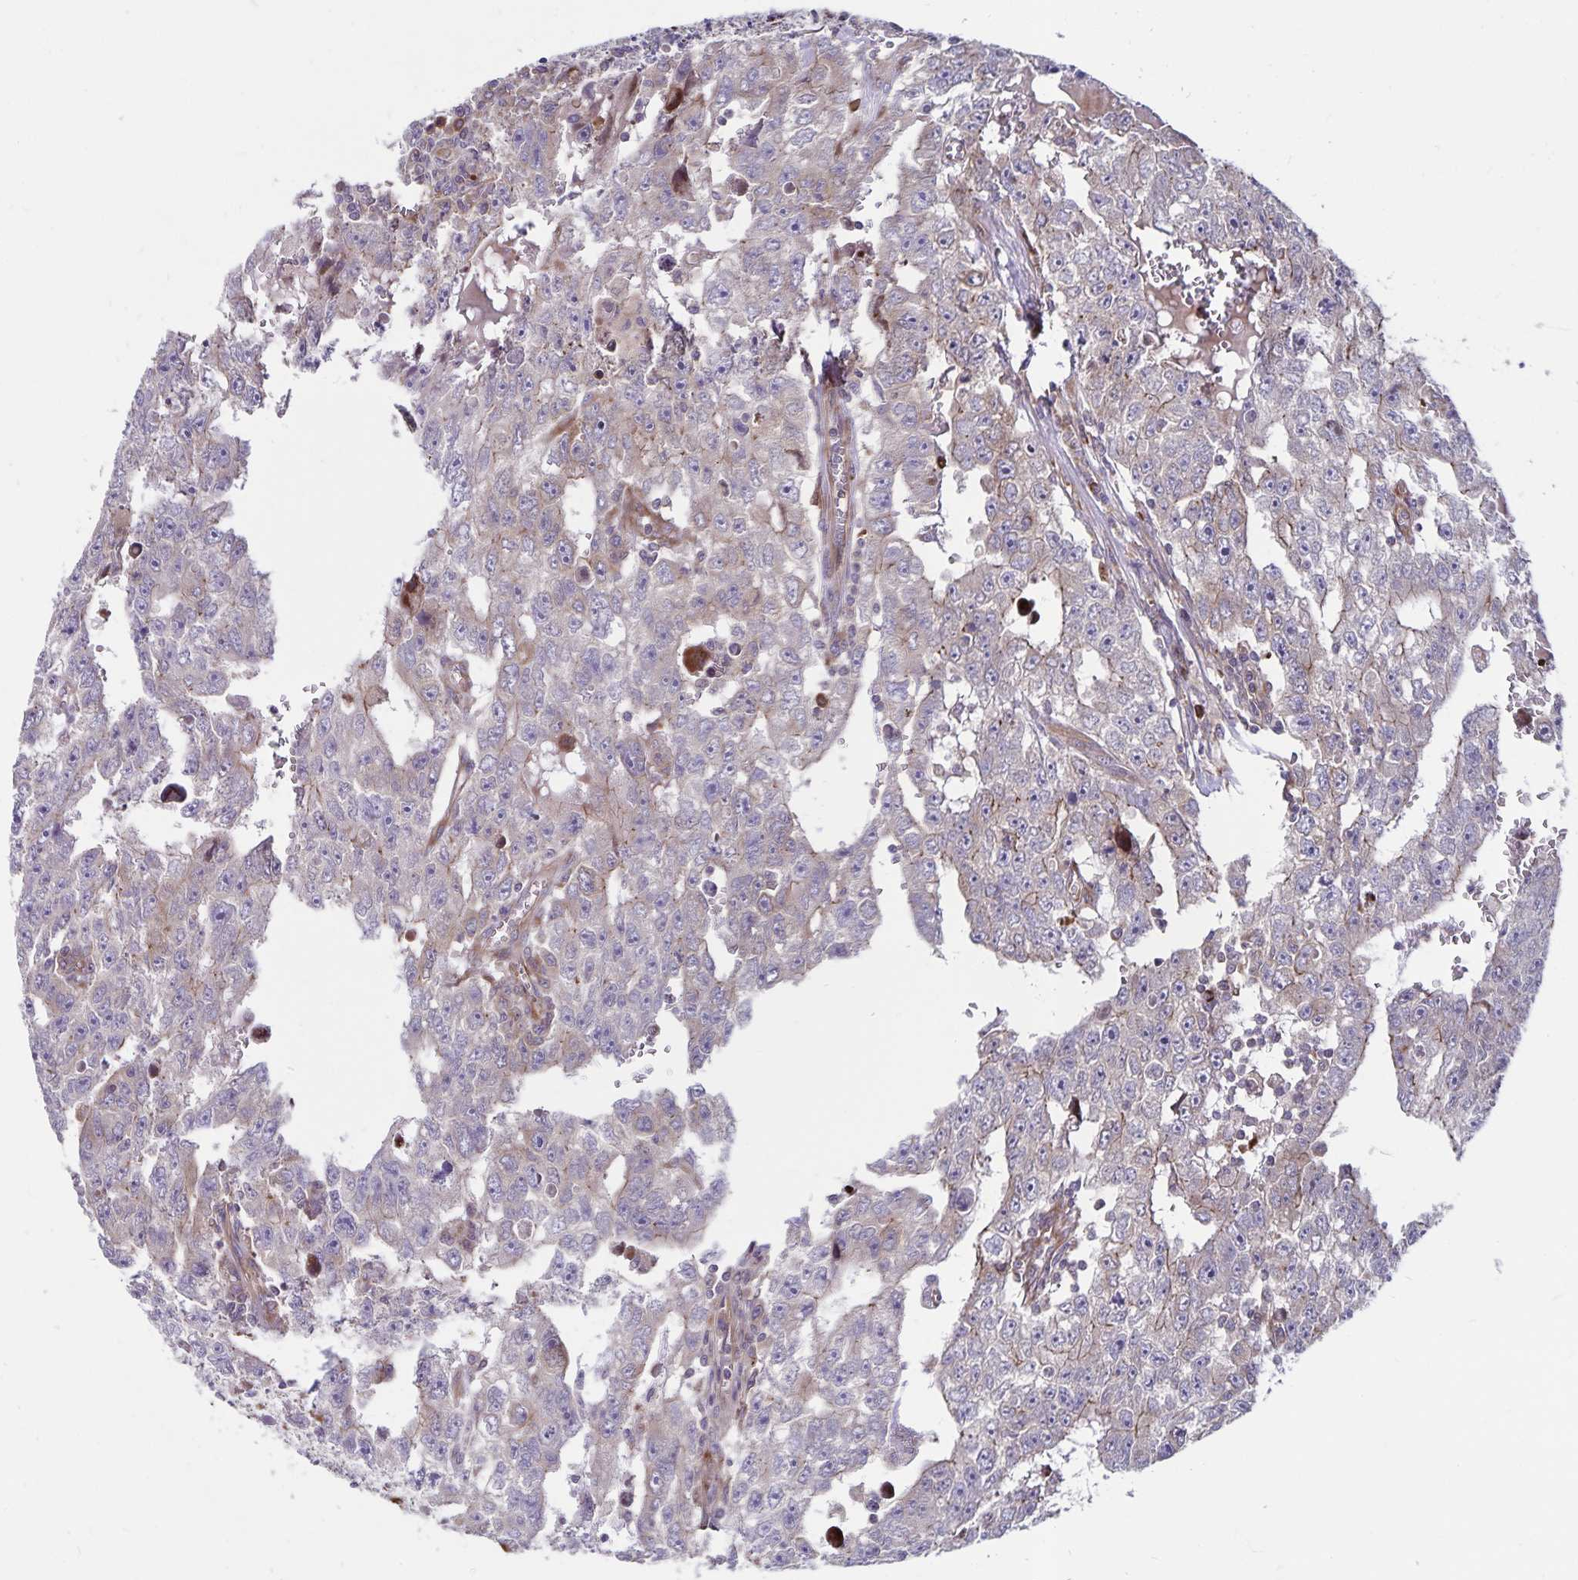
{"staining": {"intensity": "negative", "quantity": "none", "location": "none"}, "tissue": "testis cancer", "cell_type": "Tumor cells", "image_type": "cancer", "snomed": [{"axis": "morphology", "description": "Carcinoma, Embryonal, NOS"}, {"axis": "topography", "description": "Testis"}], "caption": "This is an immunohistochemistry (IHC) photomicrograph of human testis embryonal carcinoma. There is no expression in tumor cells.", "gene": "SEC62", "patient": {"sex": "male", "age": 20}}